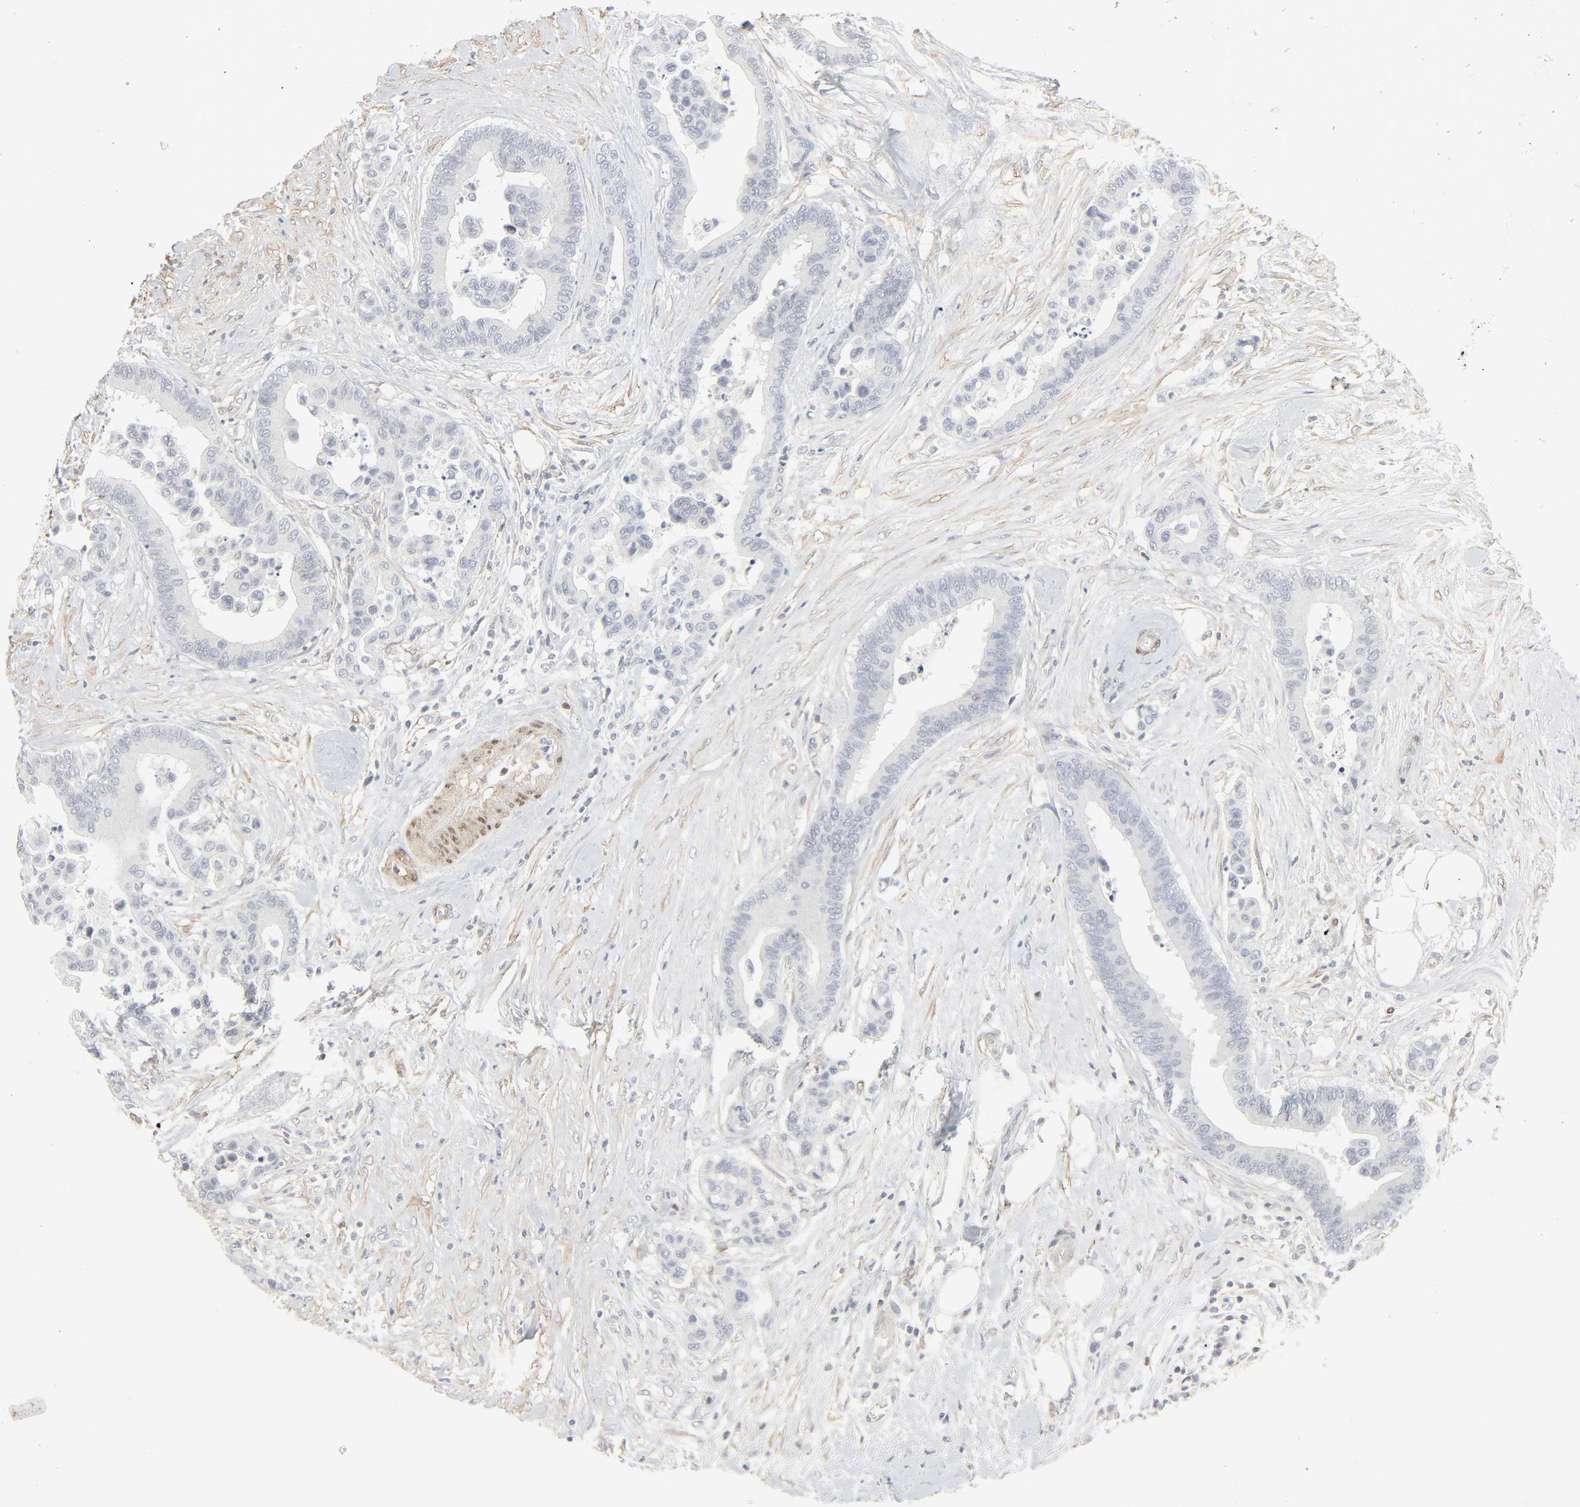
{"staining": {"intensity": "negative", "quantity": "none", "location": "none"}, "tissue": "colorectal cancer", "cell_type": "Tumor cells", "image_type": "cancer", "snomed": [{"axis": "morphology", "description": "Adenocarcinoma, NOS"}, {"axis": "topography", "description": "Colon"}], "caption": "Histopathology image shows no significant protein positivity in tumor cells of colorectal cancer (adenocarcinoma).", "gene": "ZBTB16", "patient": {"sex": "male", "age": 82}}